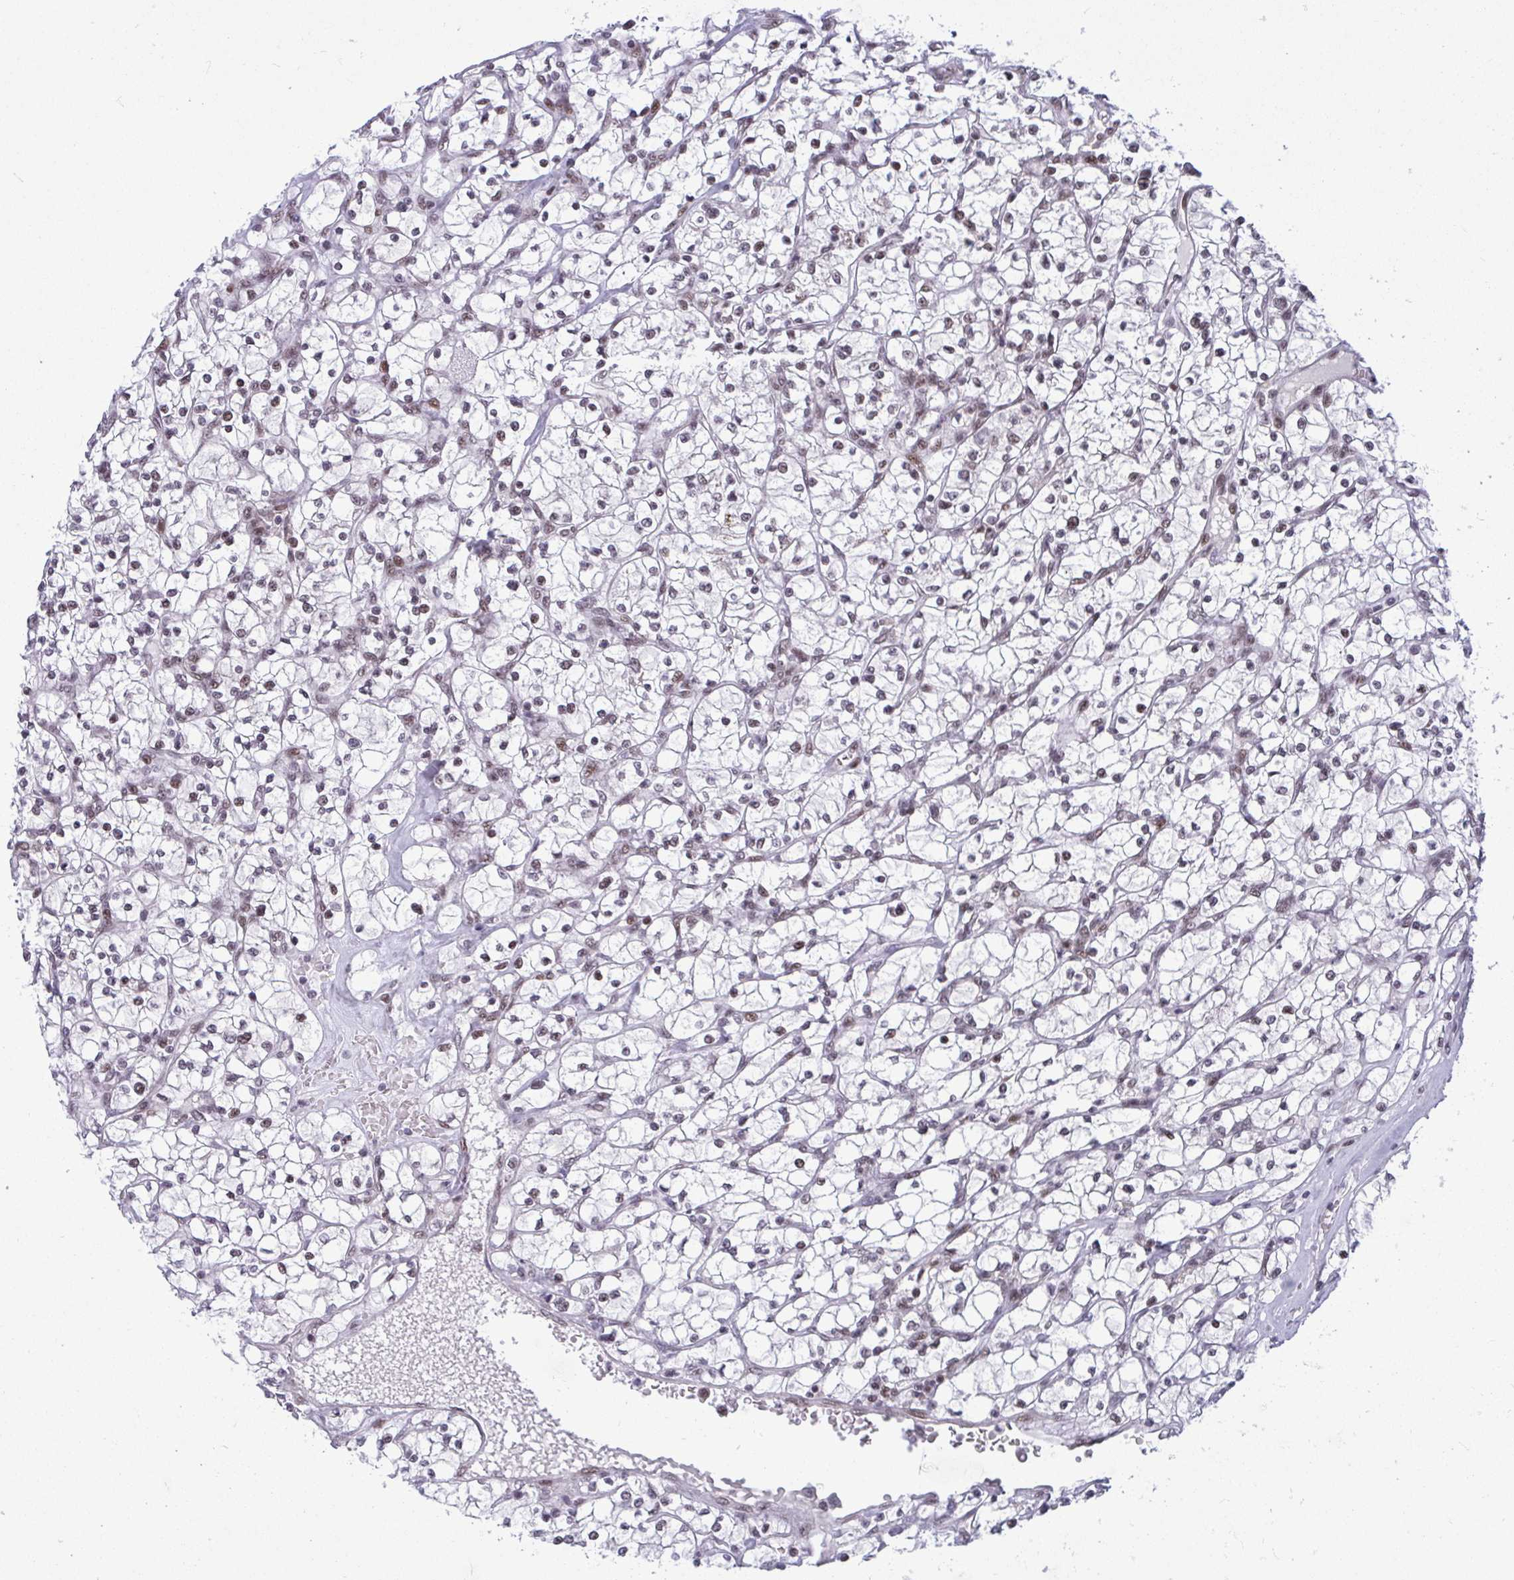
{"staining": {"intensity": "moderate", "quantity": "25%-75%", "location": "nuclear"}, "tissue": "renal cancer", "cell_type": "Tumor cells", "image_type": "cancer", "snomed": [{"axis": "morphology", "description": "Adenocarcinoma, NOS"}, {"axis": "topography", "description": "Kidney"}], "caption": "Protein analysis of renal cancer tissue reveals moderate nuclear positivity in approximately 25%-75% of tumor cells.", "gene": "WBP11", "patient": {"sex": "female", "age": 64}}